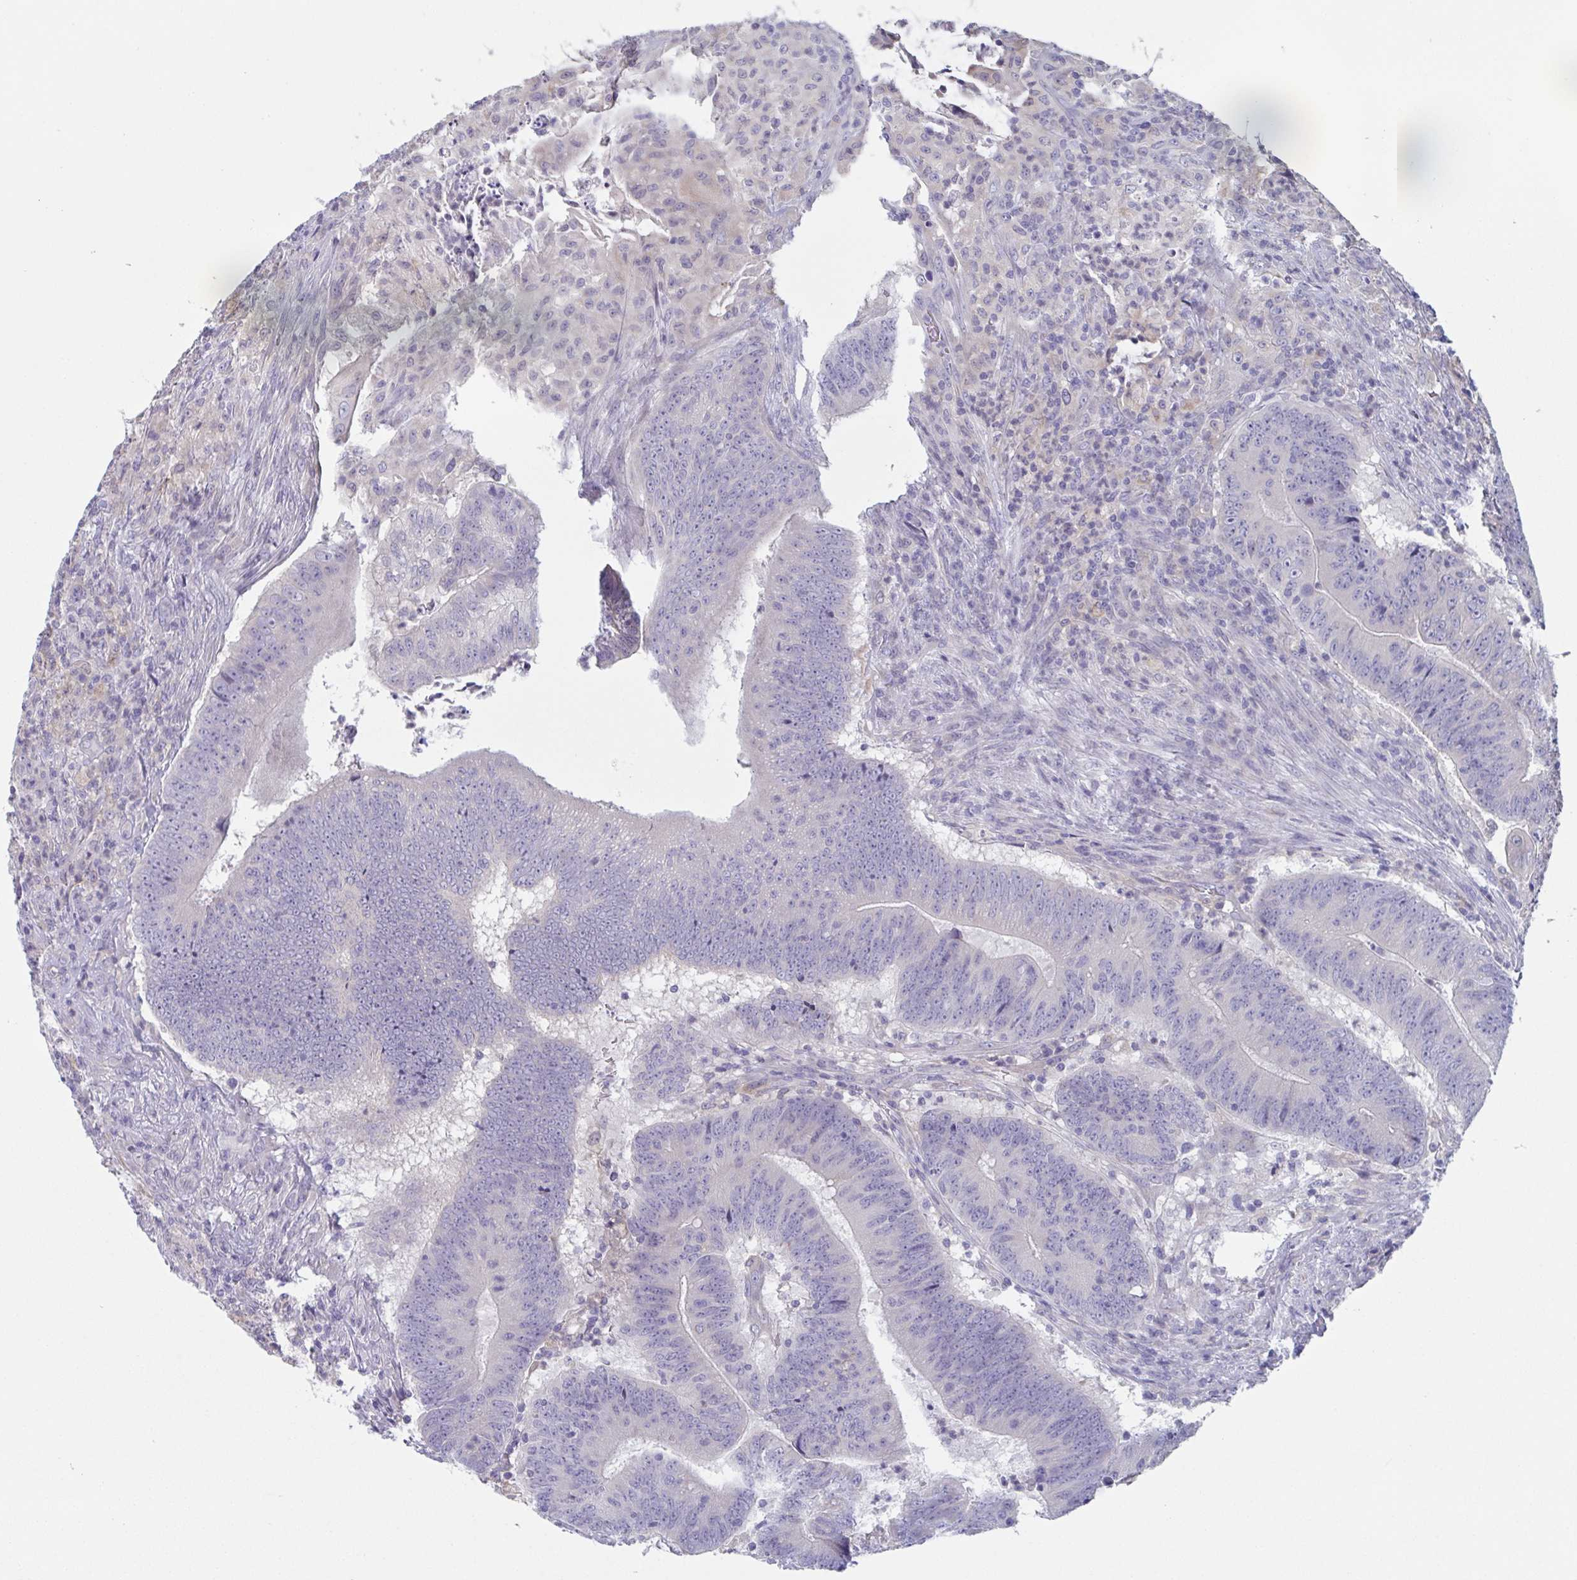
{"staining": {"intensity": "negative", "quantity": "none", "location": "none"}, "tissue": "colorectal cancer", "cell_type": "Tumor cells", "image_type": "cancer", "snomed": [{"axis": "morphology", "description": "Adenocarcinoma, NOS"}, {"axis": "topography", "description": "Colon"}], "caption": "DAB immunohistochemical staining of human colorectal cancer displays no significant expression in tumor cells.", "gene": "PTPRD", "patient": {"sex": "female", "age": 87}}